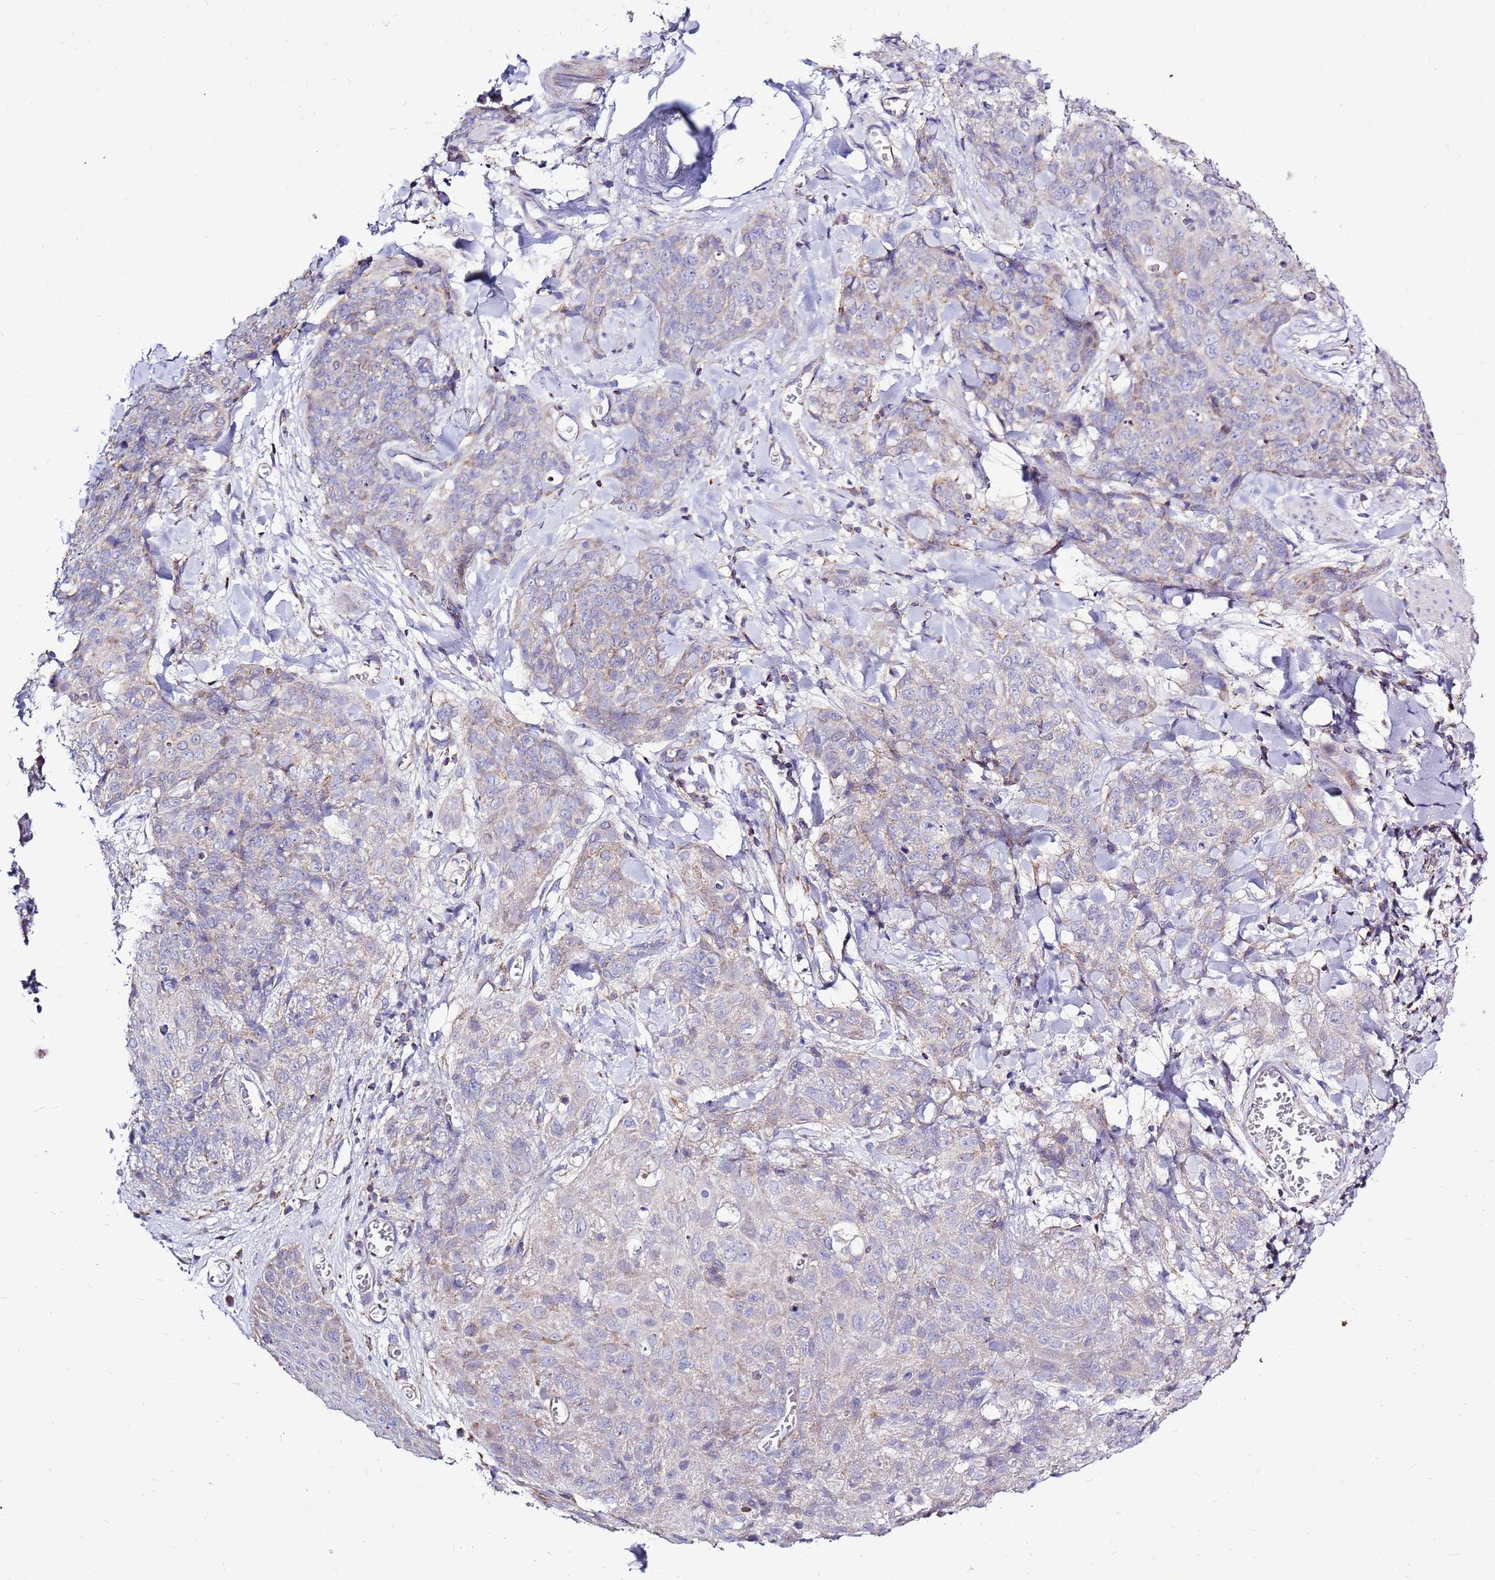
{"staining": {"intensity": "negative", "quantity": "none", "location": "none"}, "tissue": "skin cancer", "cell_type": "Tumor cells", "image_type": "cancer", "snomed": [{"axis": "morphology", "description": "Squamous cell carcinoma, NOS"}, {"axis": "topography", "description": "Skin"}, {"axis": "topography", "description": "Vulva"}], "caption": "This is an IHC photomicrograph of human skin cancer (squamous cell carcinoma). There is no staining in tumor cells.", "gene": "IGF1R", "patient": {"sex": "female", "age": 85}}